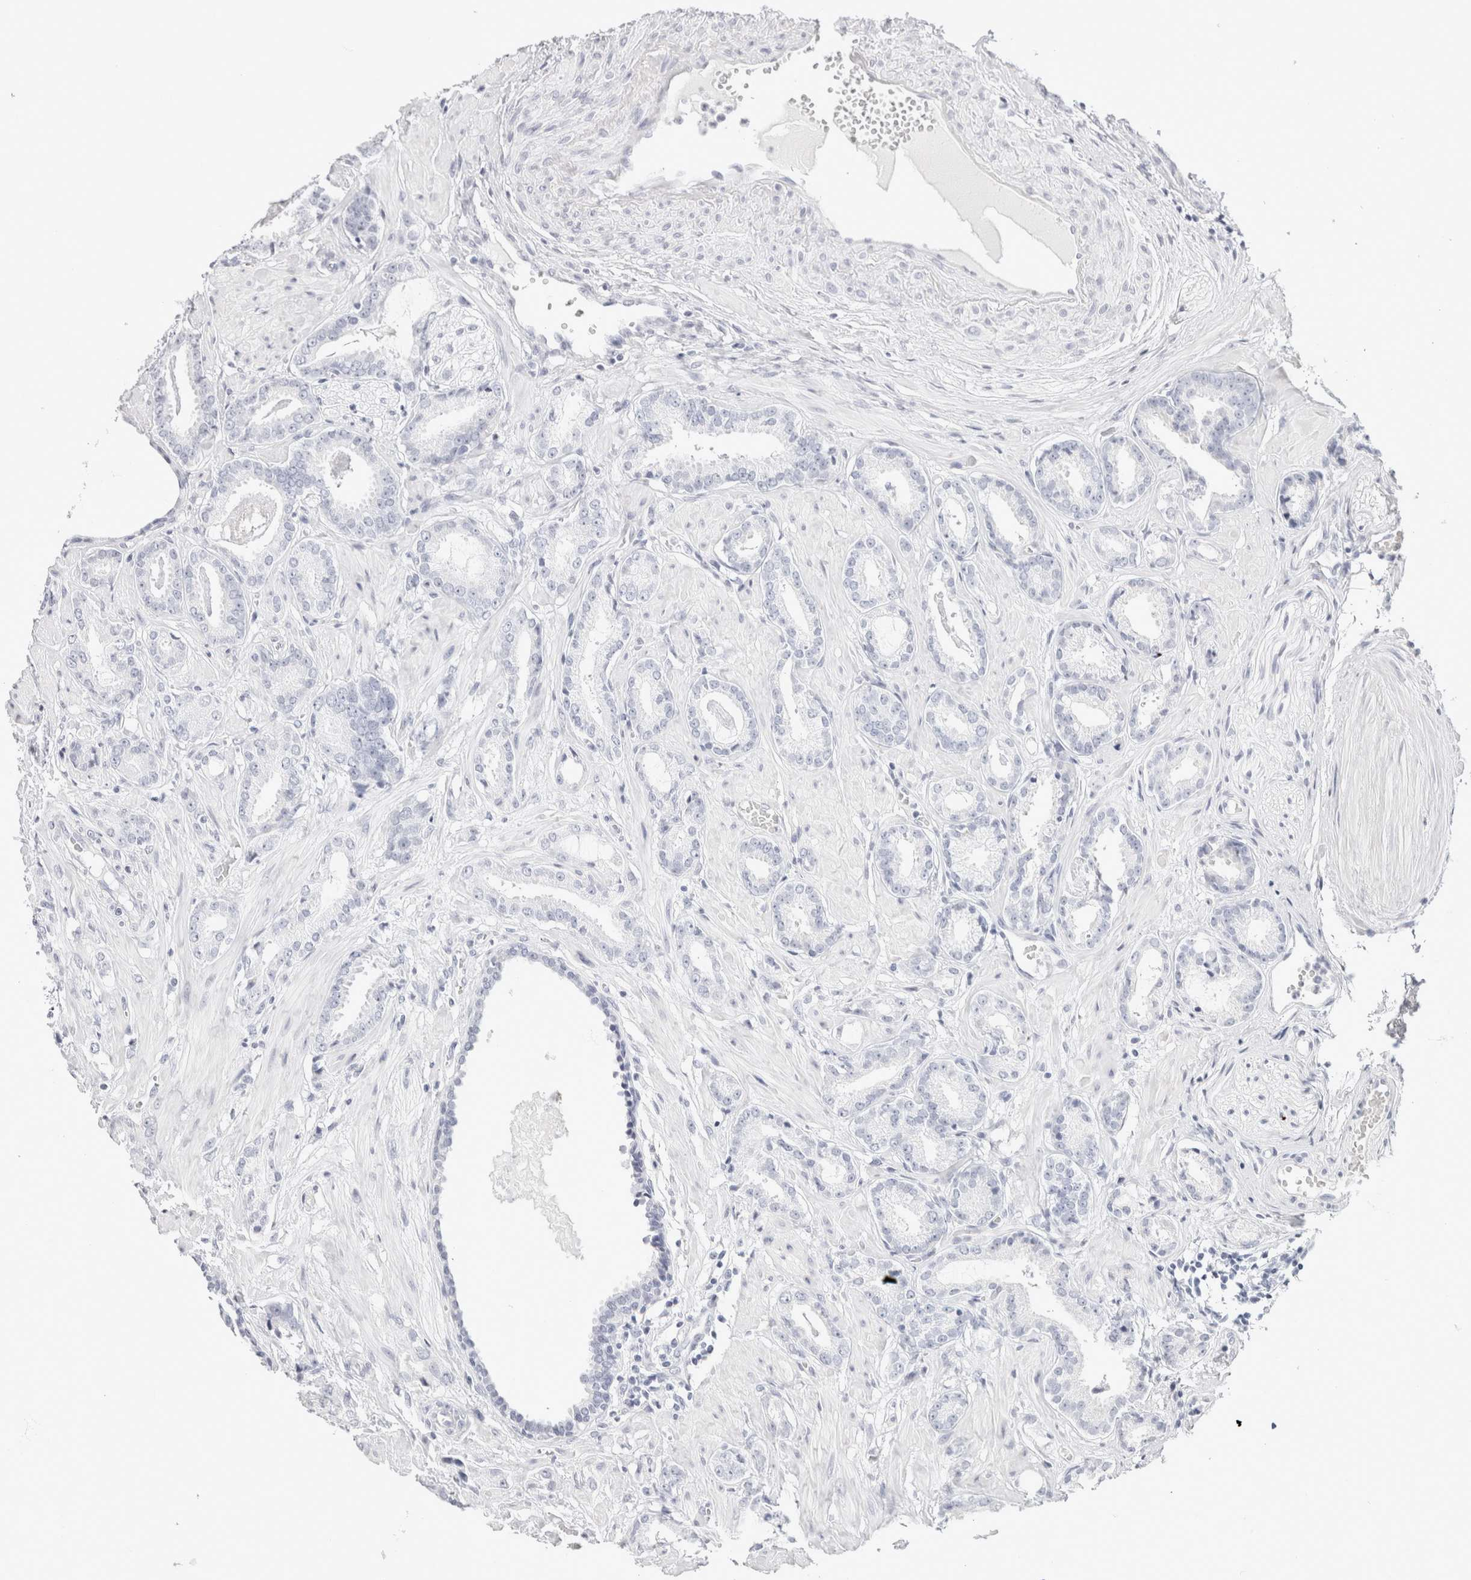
{"staining": {"intensity": "negative", "quantity": "none", "location": "none"}, "tissue": "prostate cancer", "cell_type": "Tumor cells", "image_type": "cancer", "snomed": [{"axis": "morphology", "description": "Adenocarcinoma, Low grade"}, {"axis": "topography", "description": "Prostate"}], "caption": "The IHC image has no significant expression in tumor cells of prostate adenocarcinoma (low-grade) tissue. The staining is performed using DAB brown chromogen with nuclei counter-stained in using hematoxylin.", "gene": "GARIN1A", "patient": {"sex": "male", "age": 53}}